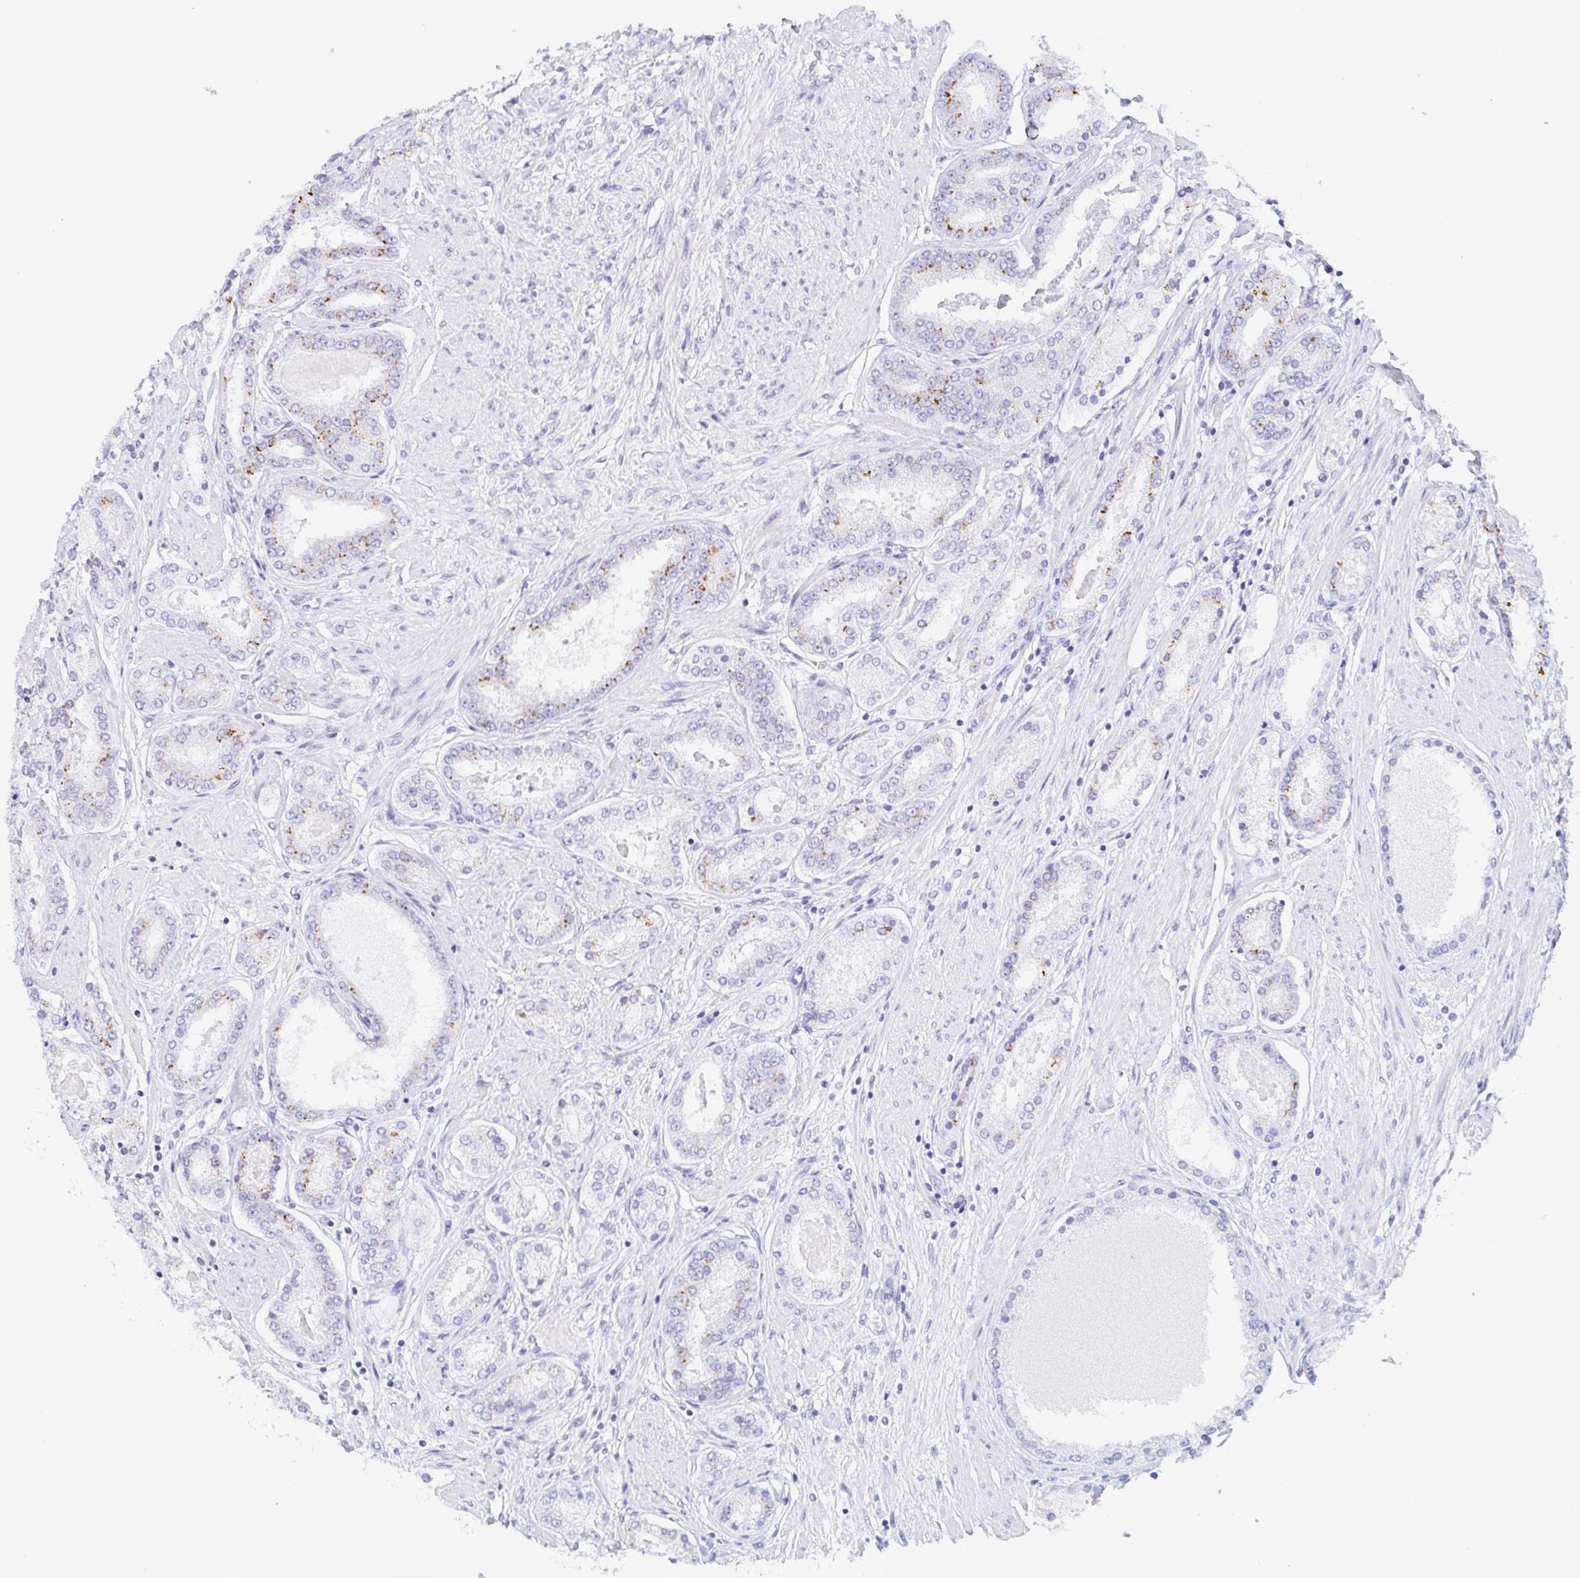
{"staining": {"intensity": "moderate", "quantity": "<25%", "location": "cytoplasmic/membranous"}, "tissue": "prostate cancer", "cell_type": "Tumor cells", "image_type": "cancer", "snomed": [{"axis": "morphology", "description": "Adenocarcinoma, High grade"}, {"axis": "topography", "description": "Prostate"}], "caption": "This is an image of immunohistochemistry staining of adenocarcinoma (high-grade) (prostate), which shows moderate staining in the cytoplasmic/membranous of tumor cells.", "gene": "LDLRAD1", "patient": {"sex": "male", "age": 63}}